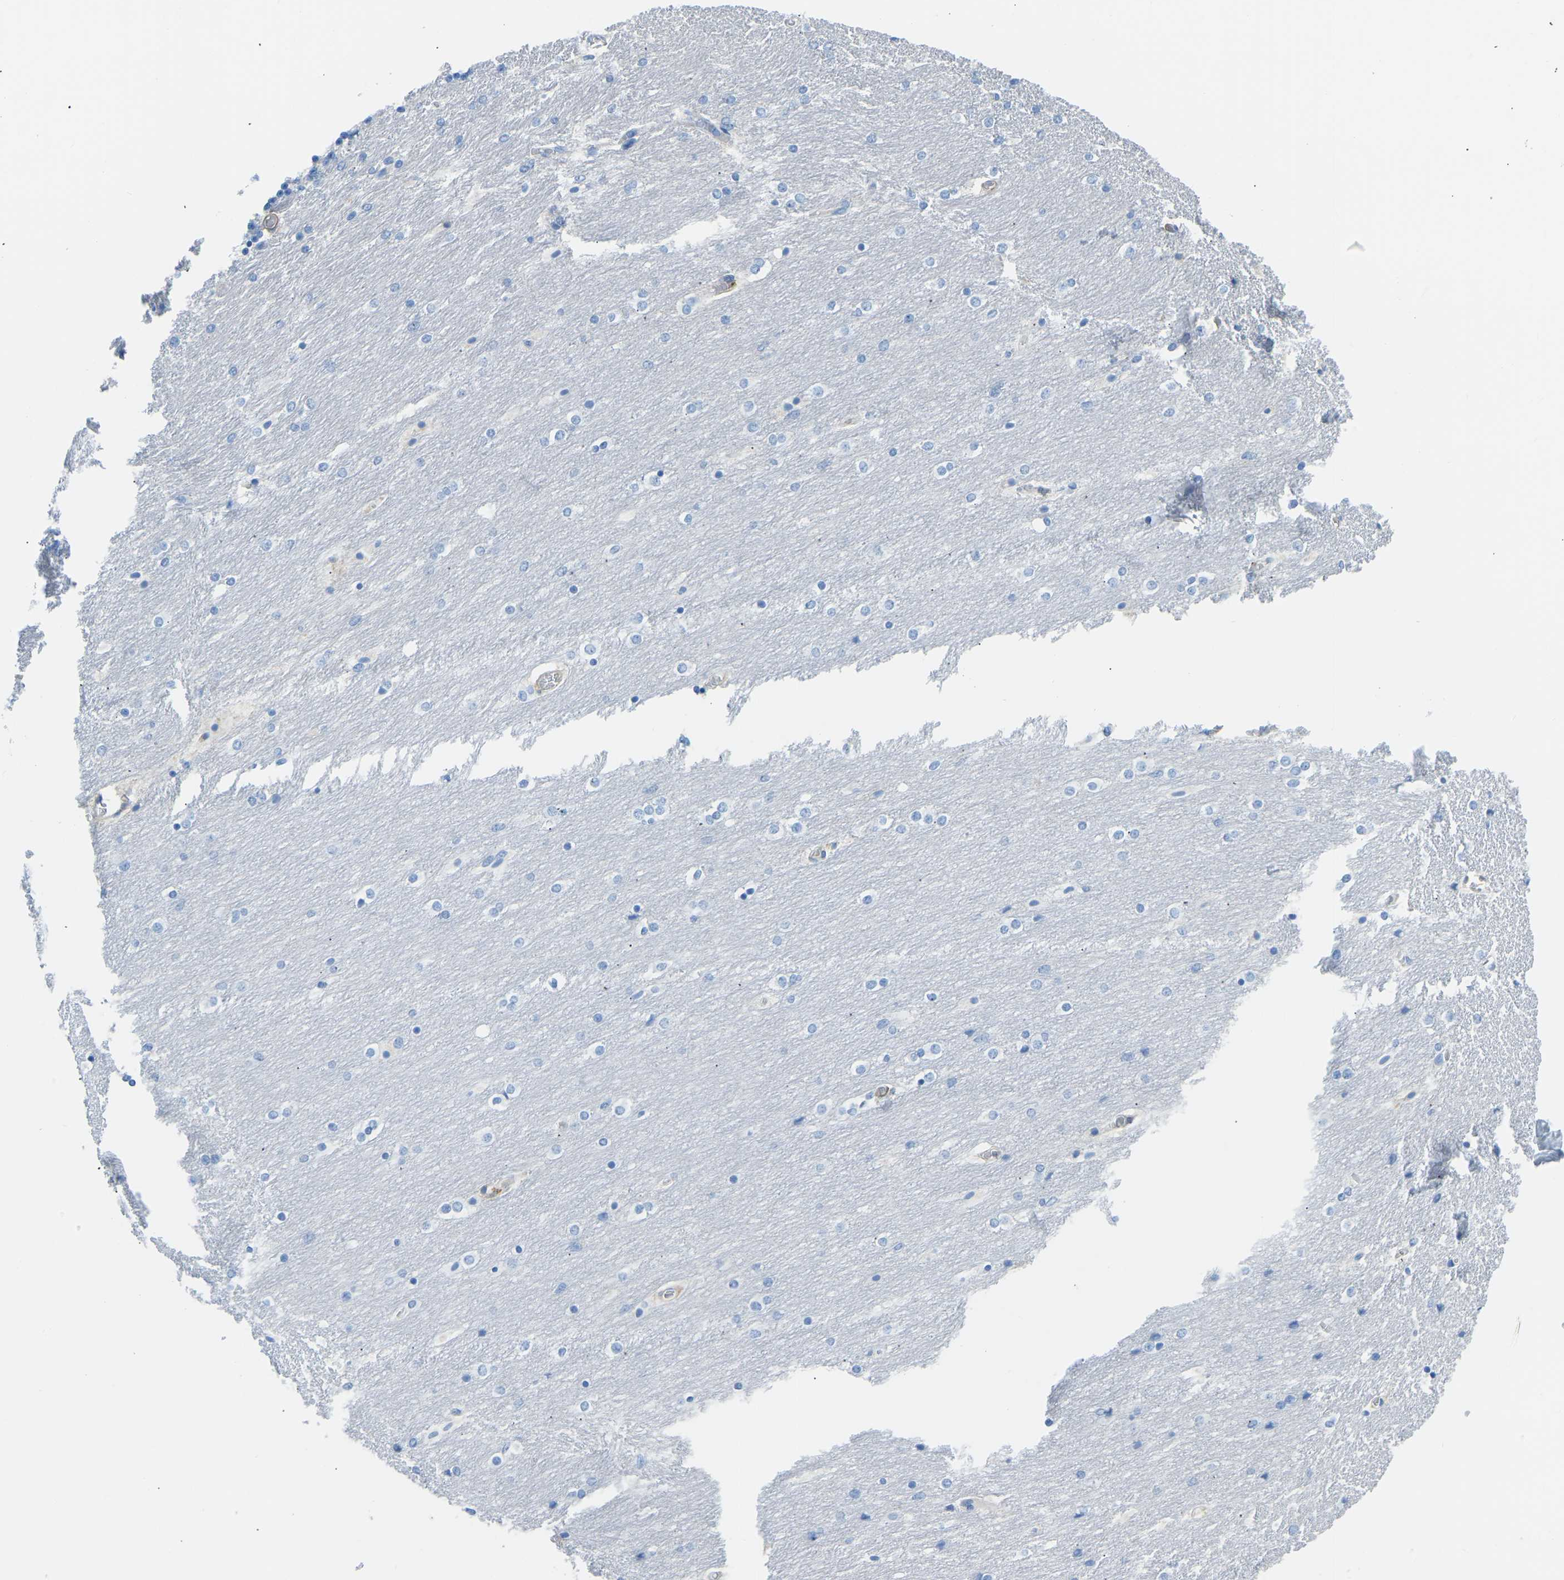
{"staining": {"intensity": "negative", "quantity": "none", "location": "none"}, "tissue": "cerebellum", "cell_type": "Cells in granular layer", "image_type": "normal", "snomed": [{"axis": "morphology", "description": "Normal tissue, NOS"}, {"axis": "topography", "description": "Cerebellum"}], "caption": "The histopathology image displays no significant staining in cells in granular layer of cerebellum. Brightfield microscopy of immunohistochemistry stained with DAB (brown) and hematoxylin (blue), captured at high magnification.", "gene": "COL15A1", "patient": {"sex": "female", "age": 54}}